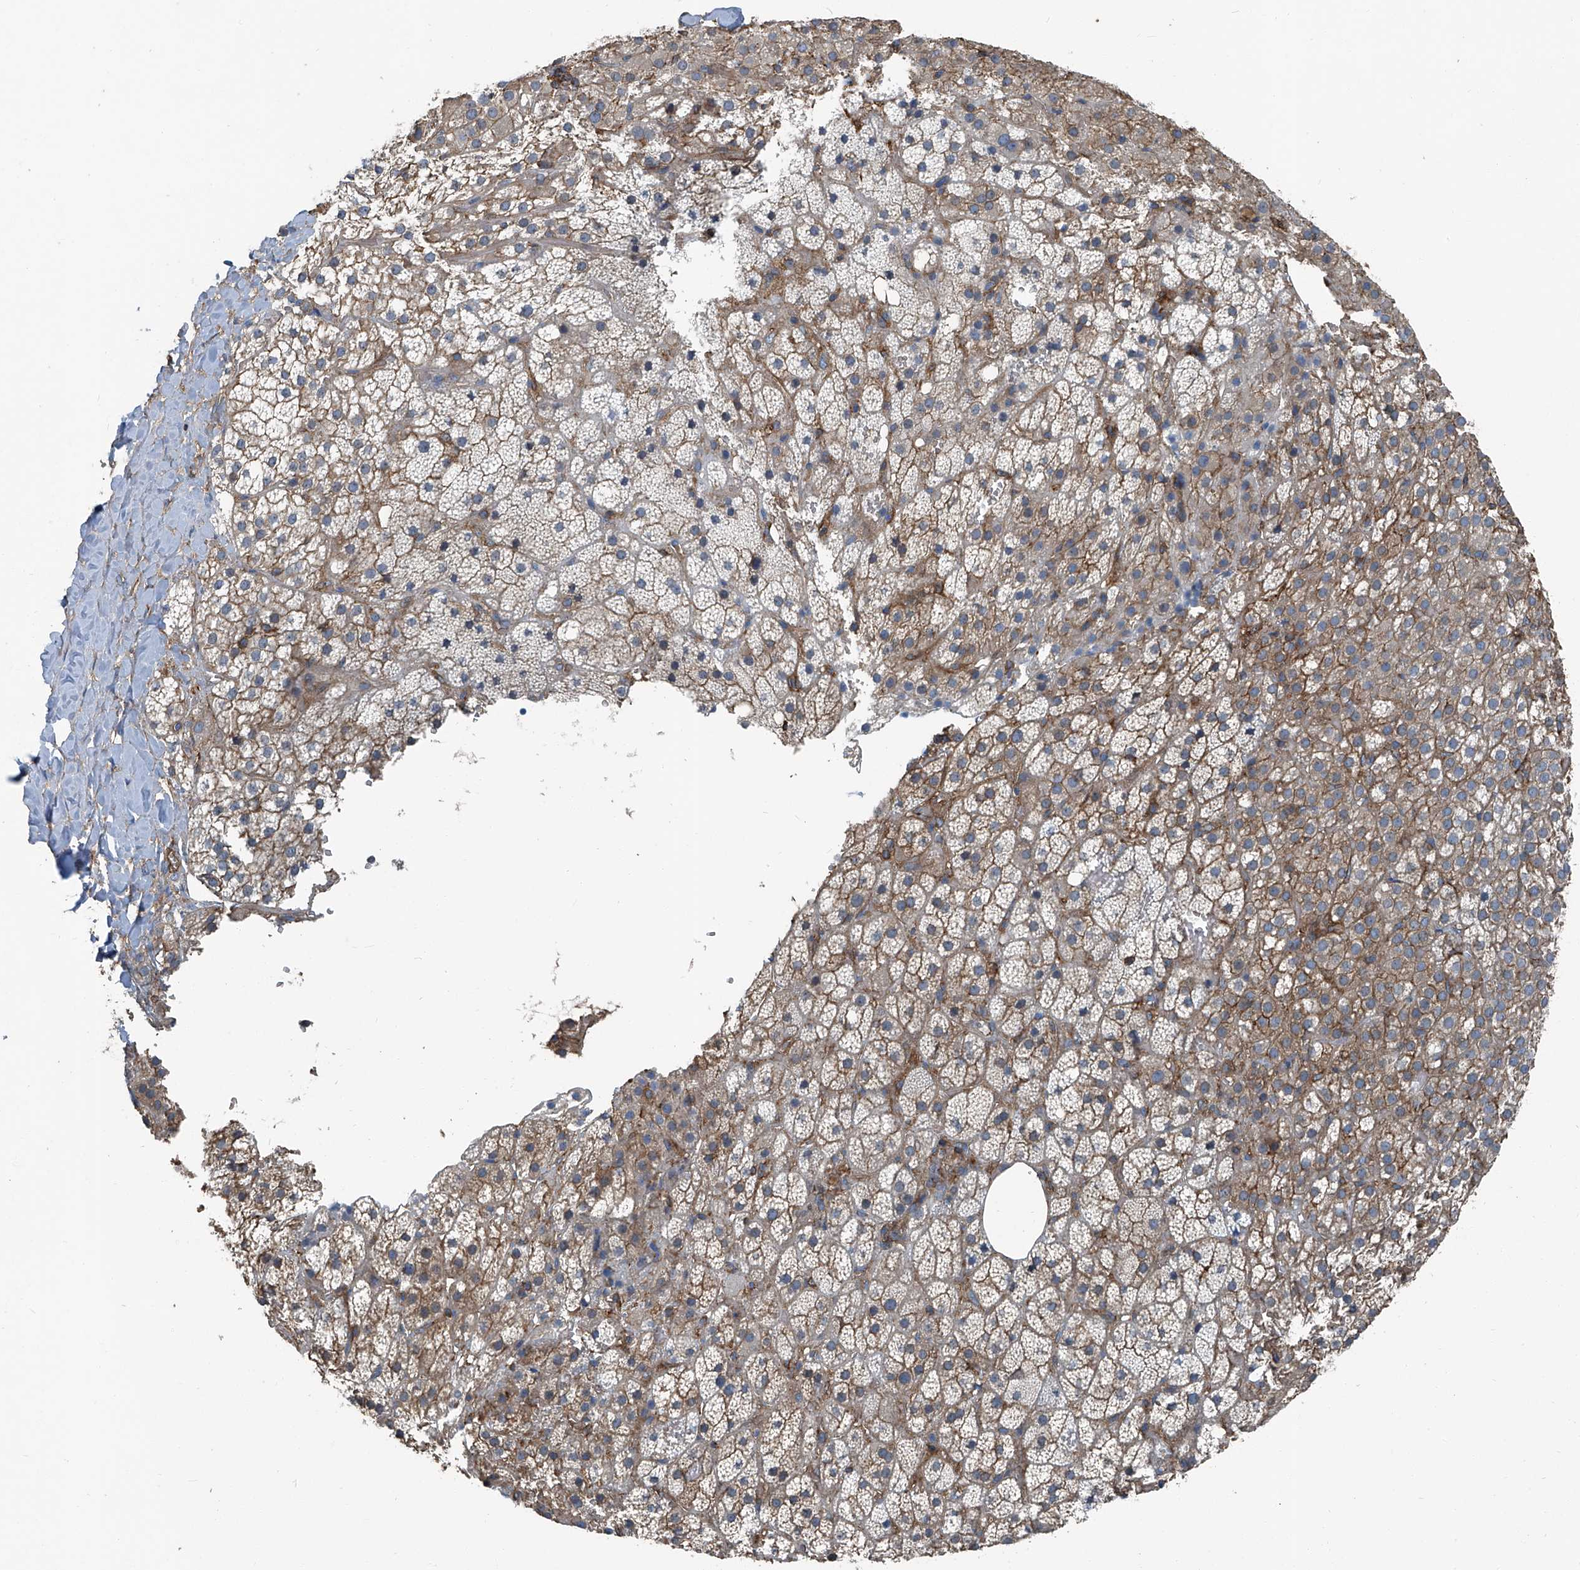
{"staining": {"intensity": "moderate", "quantity": "25%-75%", "location": "cytoplasmic/membranous"}, "tissue": "adrenal gland", "cell_type": "Glandular cells", "image_type": "normal", "snomed": [{"axis": "morphology", "description": "Normal tissue, NOS"}, {"axis": "topography", "description": "Adrenal gland"}], "caption": "The photomicrograph exhibits immunohistochemical staining of normal adrenal gland. There is moderate cytoplasmic/membranous staining is appreciated in approximately 25%-75% of glandular cells.", "gene": "SEPTIN7", "patient": {"sex": "female", "age": 59}}